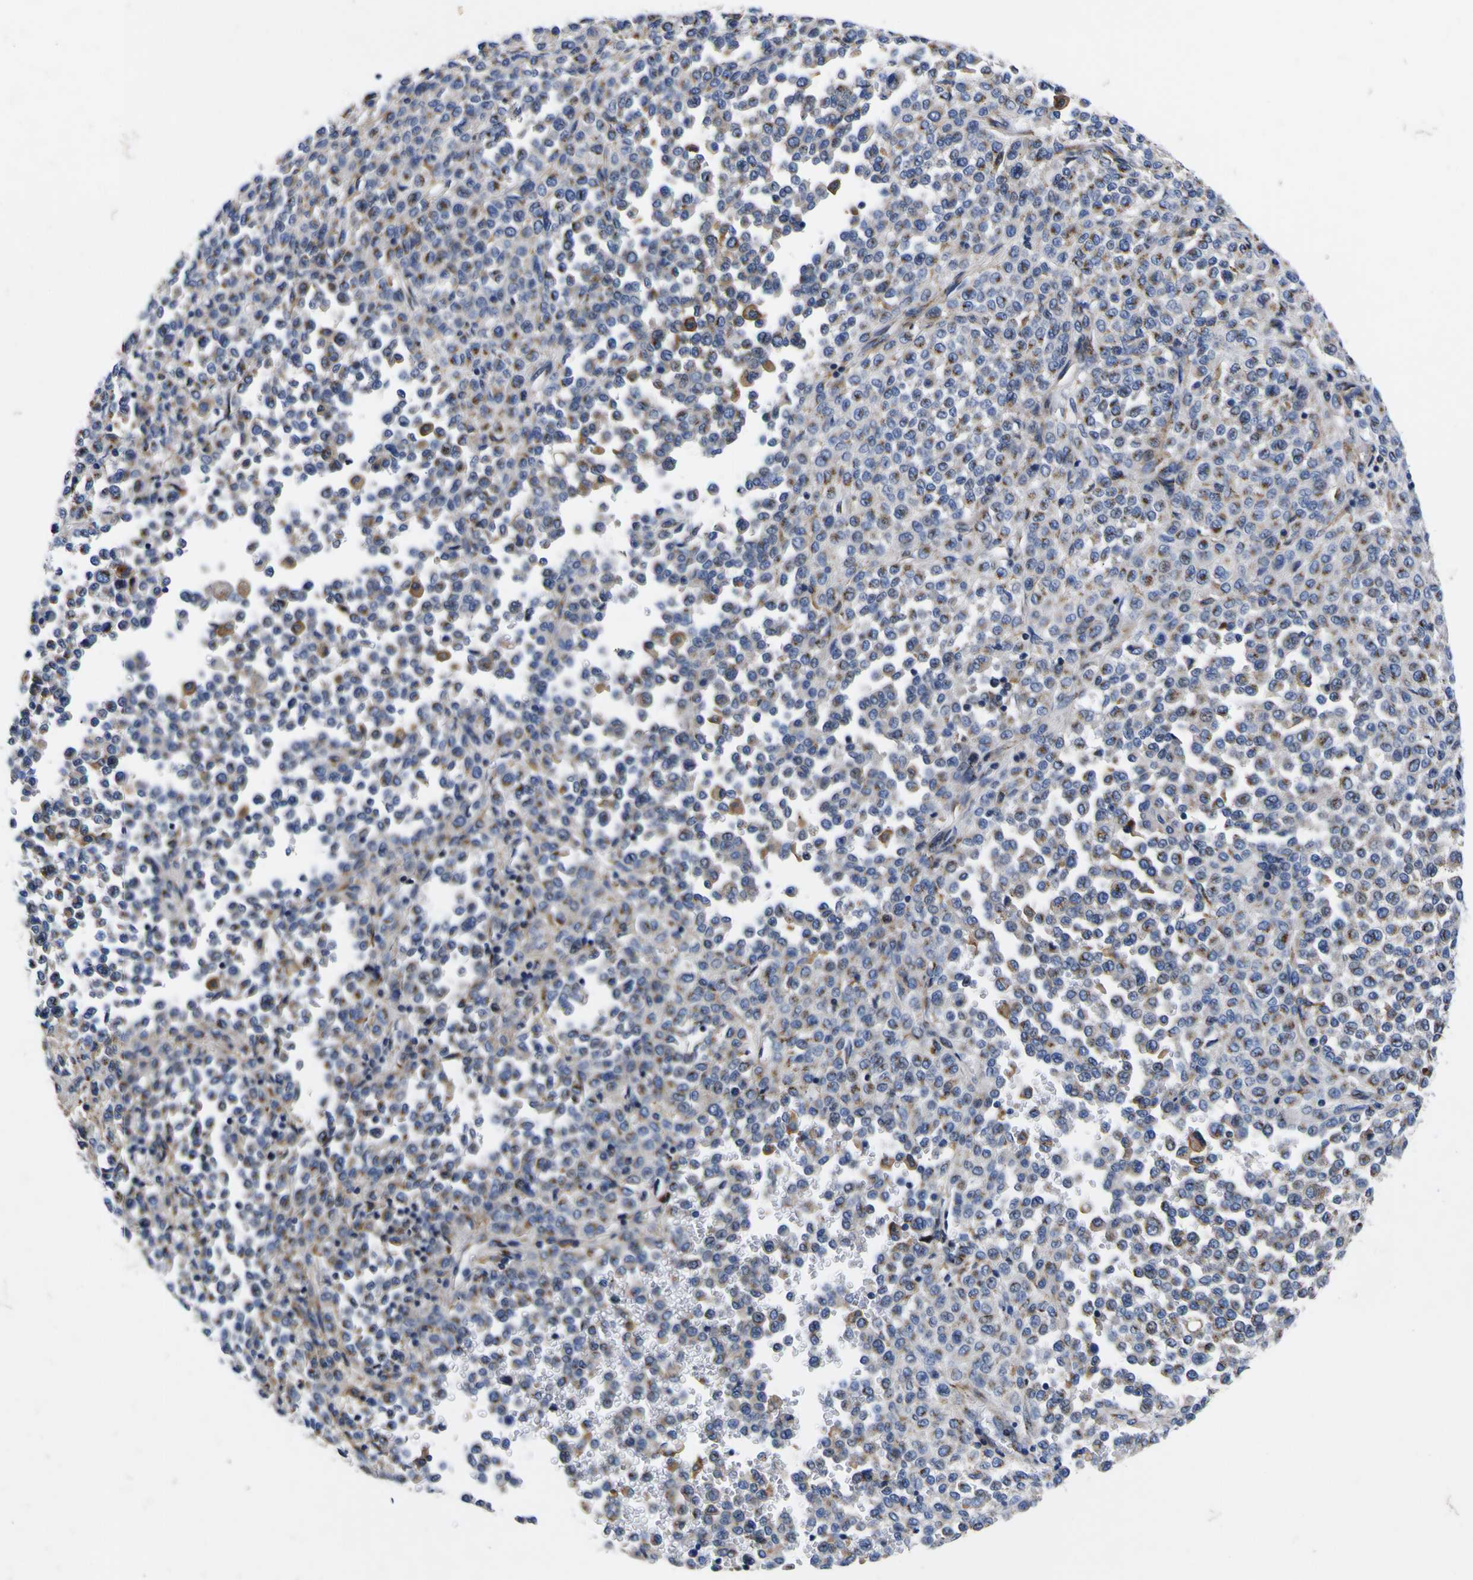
{"staining": {"intensity": "moderate", "quantity": "25%-75%", "location": "cytoplasmic/membranous"}, "tissue": "melanoma", "cell_type": "Tumor cells", "image_type": "cancer", "snomed": [{"axis": "morphology", "description": "Malignant melanoma, Metastatic site"}, {"axis": "topography", "description": "Pancreas"}], "caption": "Immunohistochemistry (IHC) of human malignant melanoma (metastatic site) displays medium levels of moderate cytoplasmic/membranous expression in about 25%-75% of tumor cells. The protein is shown in brown color, while the nuclei are stained blue.", "gene": "COA1", "patient": {"sex": "female", "age": 30}}